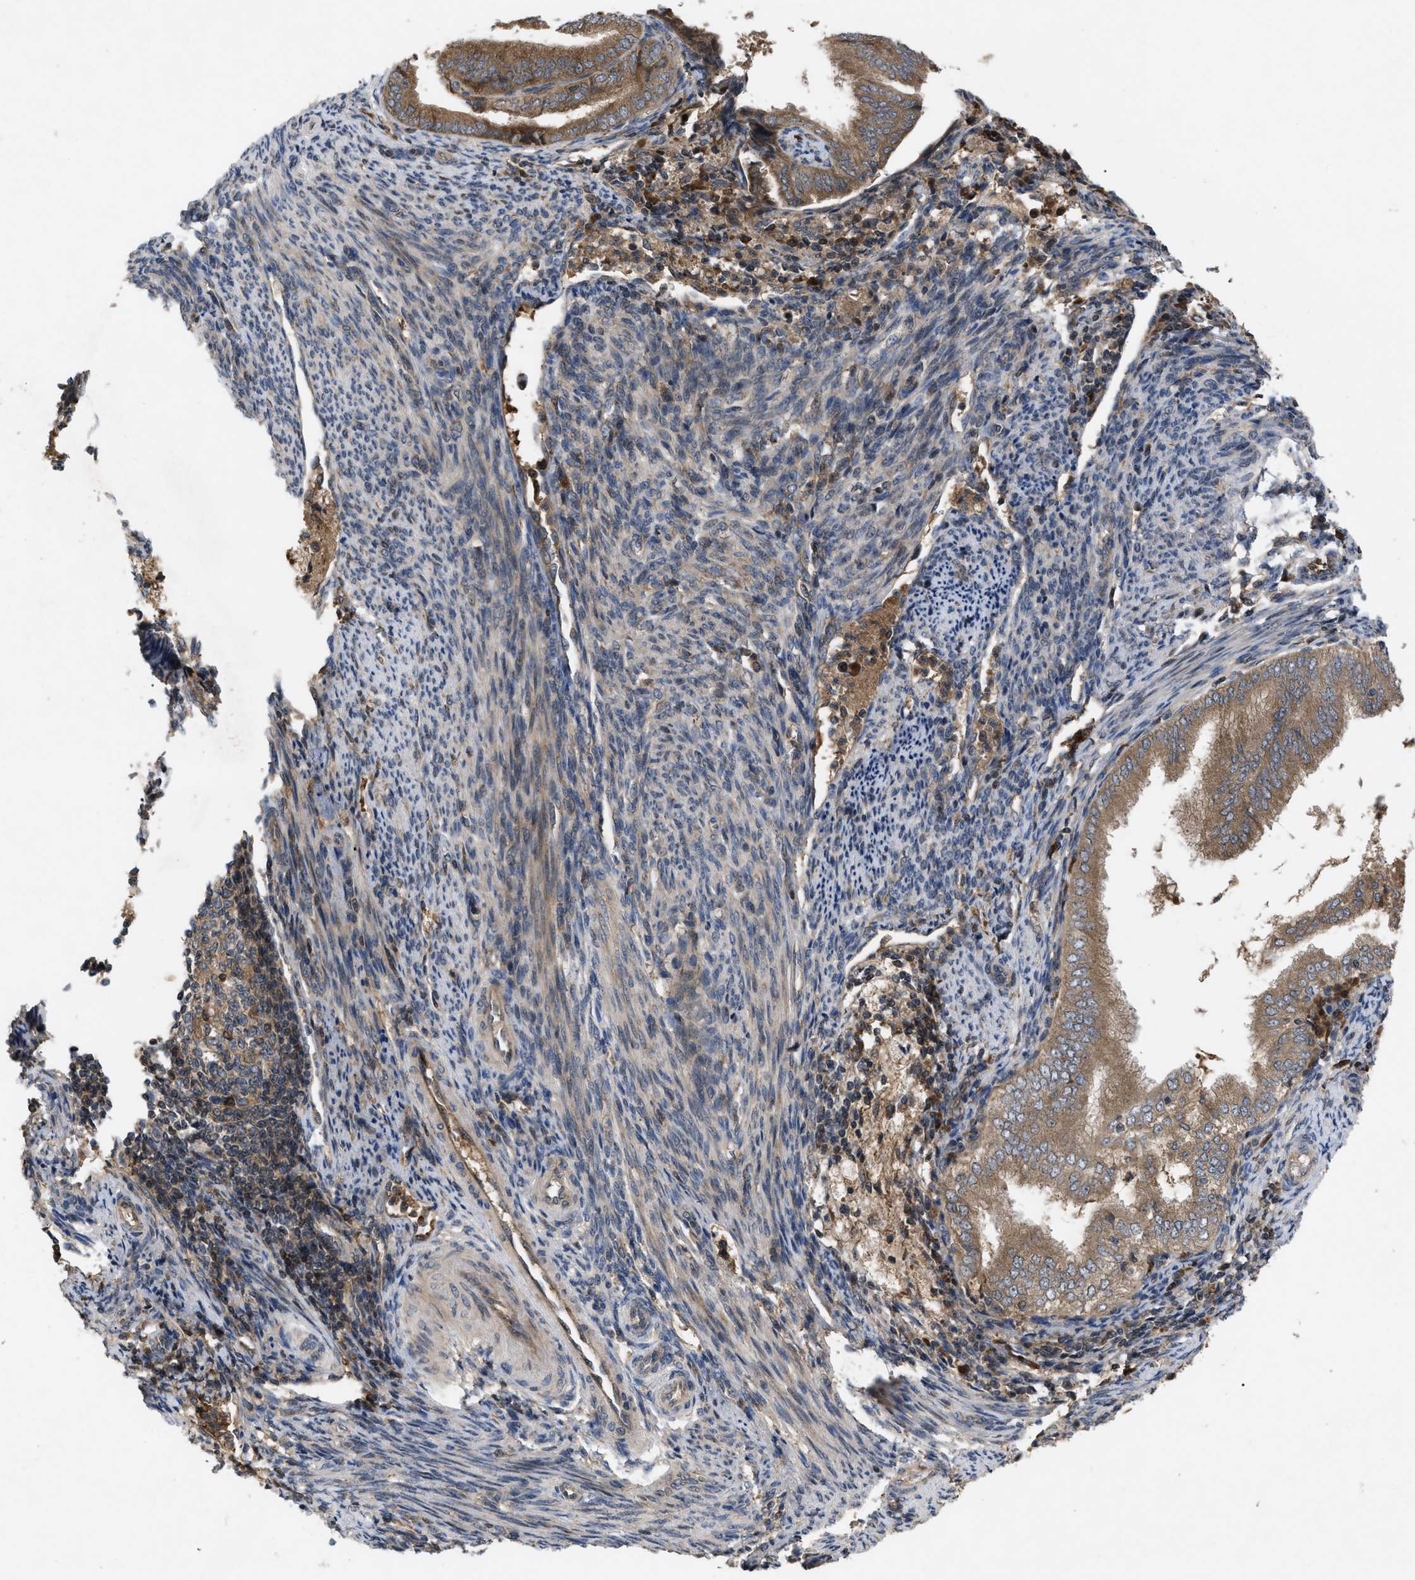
{"staining": {"intensity": "moderate", "quantity": ">75%", "location": "cytoplasmic/membranous"}, "tissue": "endometrial cancer", "cell_type": "Tumor cells", "image_type": "cancer", "snomed": [{"axis": "morphology", "description": "Adenocarcinoma, NOS"}, {"axis": "topography", "description": "Endometrium"}], "caption": "Brown immunohistochemical staining in endometrial adenocarcinoma reveals moderate cytoplasmic/membranous expression in about >75% of tumor cells.", "gene": "RAB2A", "patient": {"sex": "female", "age": 58}}